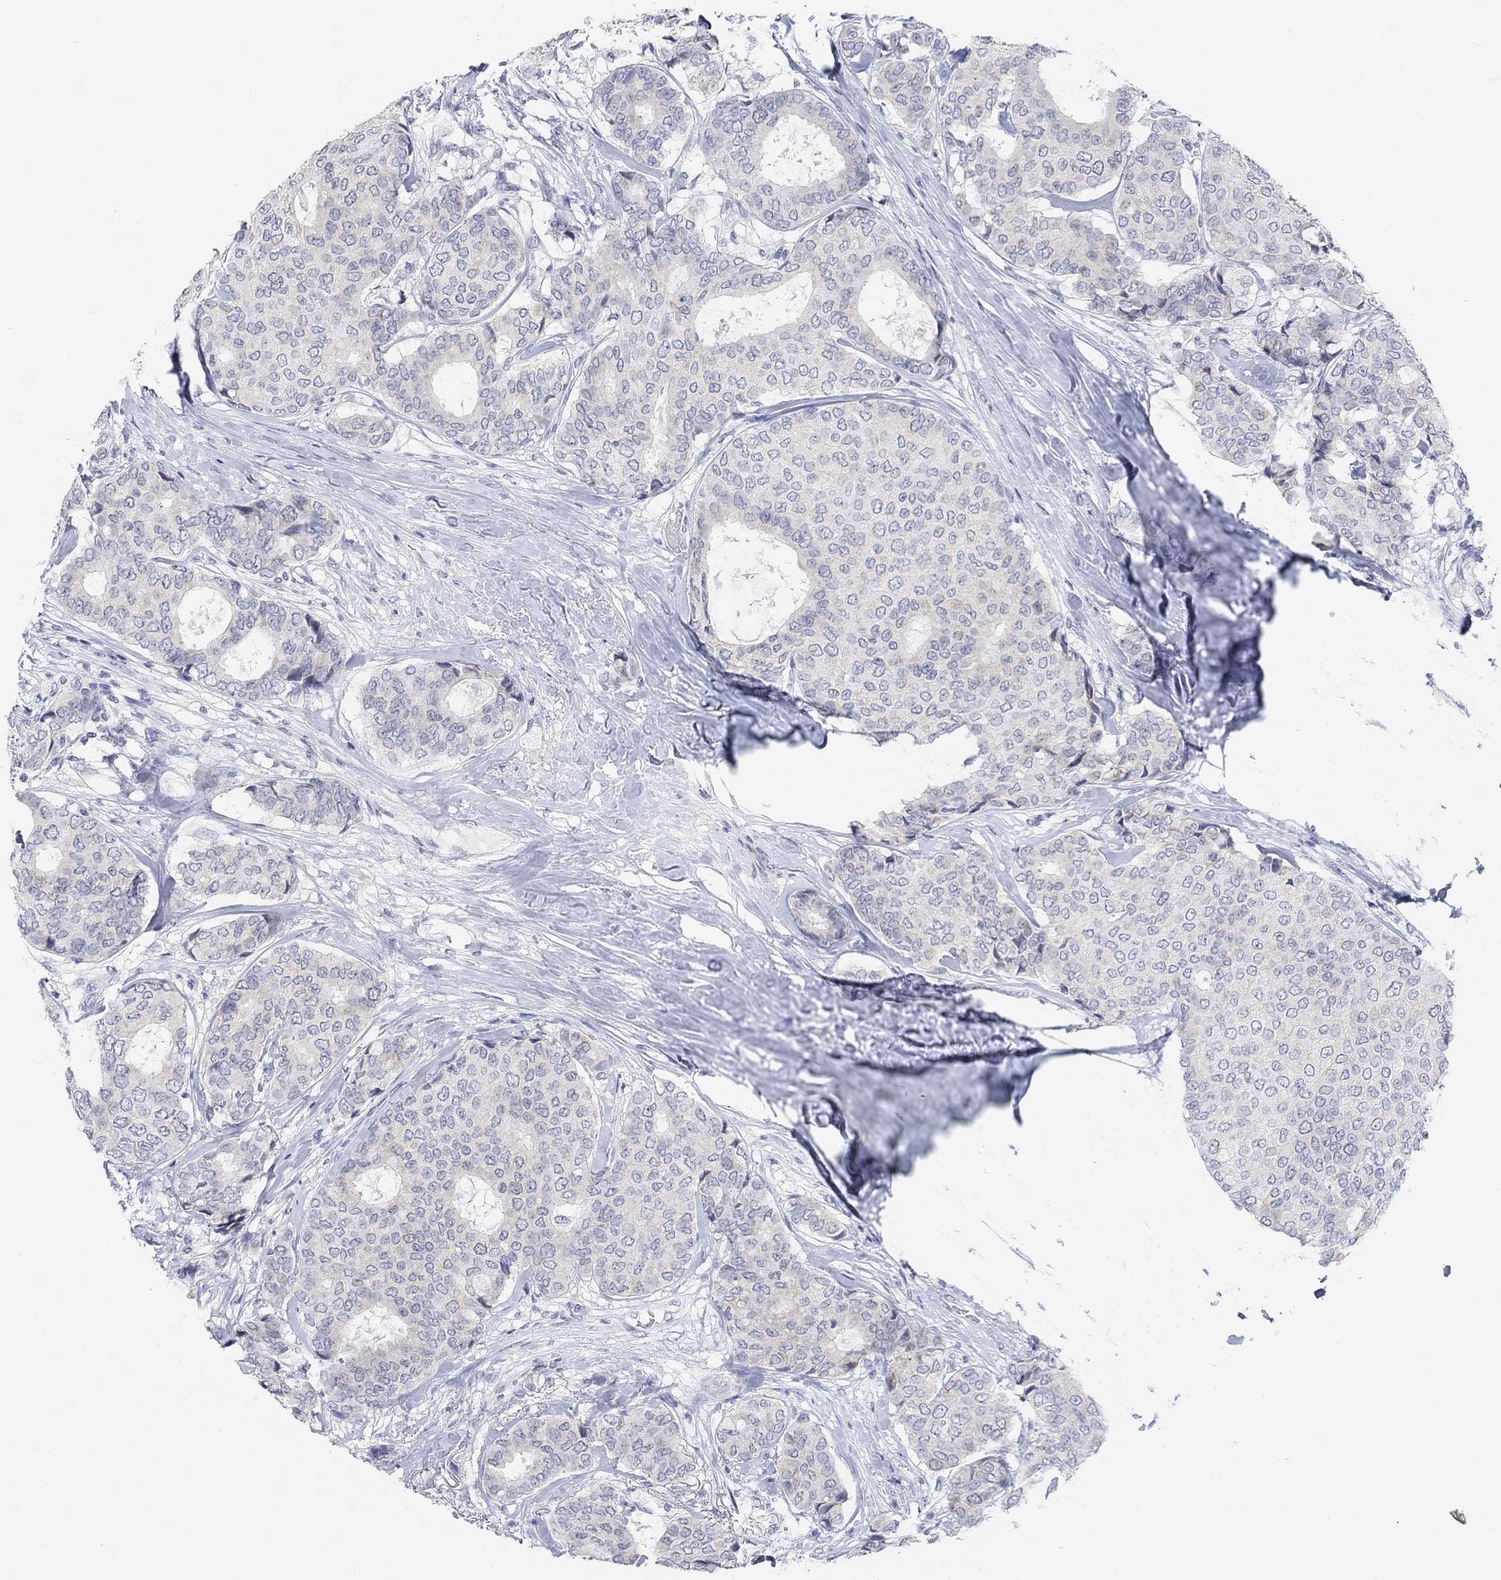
{"staining": {"intensity": "negative", "quantity": "none", "location": "none"}, "tissue": "breast cancer", "cell_type": "Tumor cells", "image_type": "cancer", "snomed": [{"axis": "morphology", "description": "Duct carcinoma"}, {"axis": "topography", "description": "Breast"}], "caption": "The image exhibits no staining of tumor cells in breast cancer (invasive ductal carcinoma). (DAB IHC with hematoxylin counter stain).", "gene": "ATP6V1E2", "patient": {"sex": "female", "age": 75}}